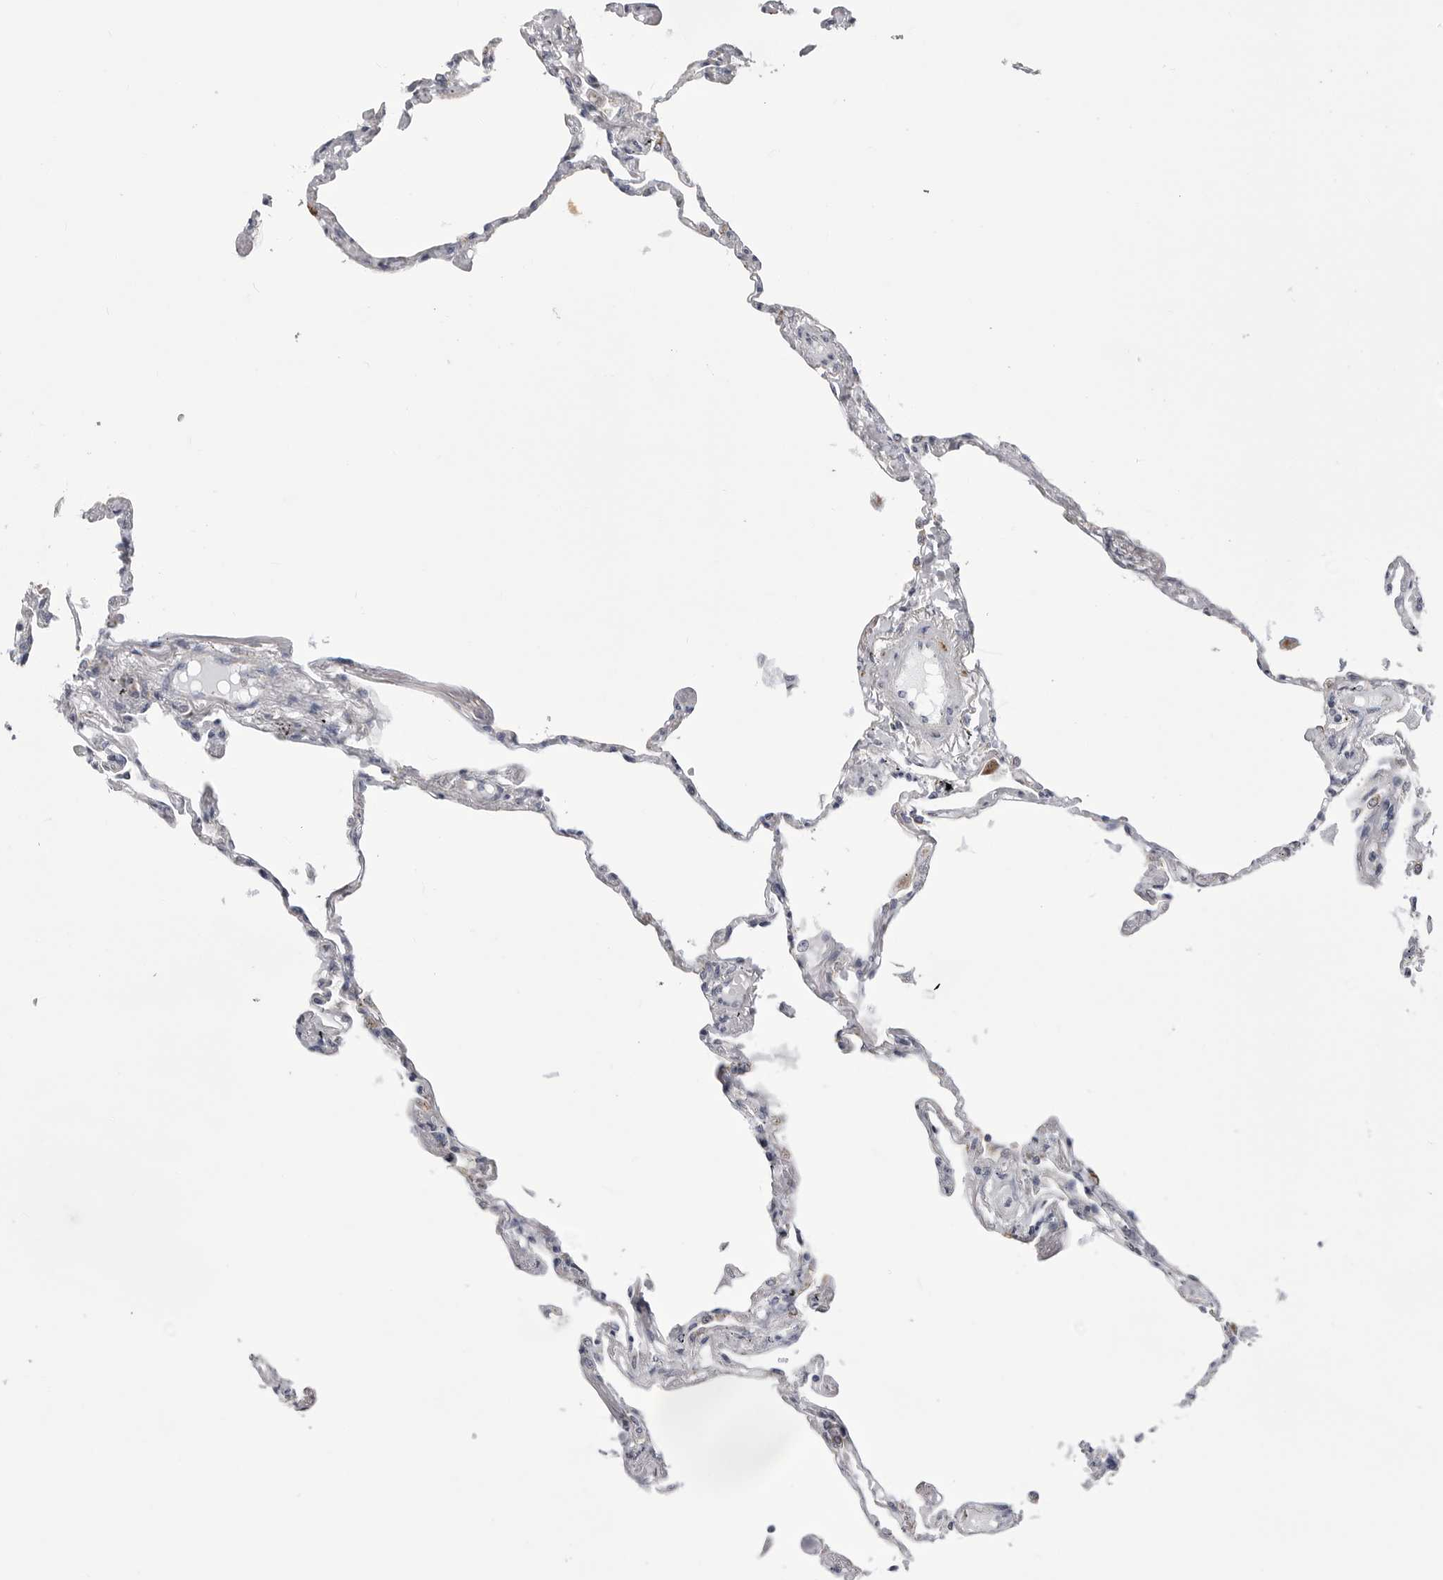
{"staining": {"intensity": "negative", "quantity": "none", "location": "none"}, "tissue": "lung", "cell_type": "Alveolar cells", "image_type": "normal", "snomed": [{"axis": "morphology", "description": "Normal tissue, NOS"}, {"axis": "topography", "description": "Lung"}], "caption": "A photomicrograph of human lung is negative for staining in alveolar cells. (Immunohistochemistry, brightfield microscopy, high magnification).", "gene": "FH", "patient": {"sex": "female", "age": 67}}